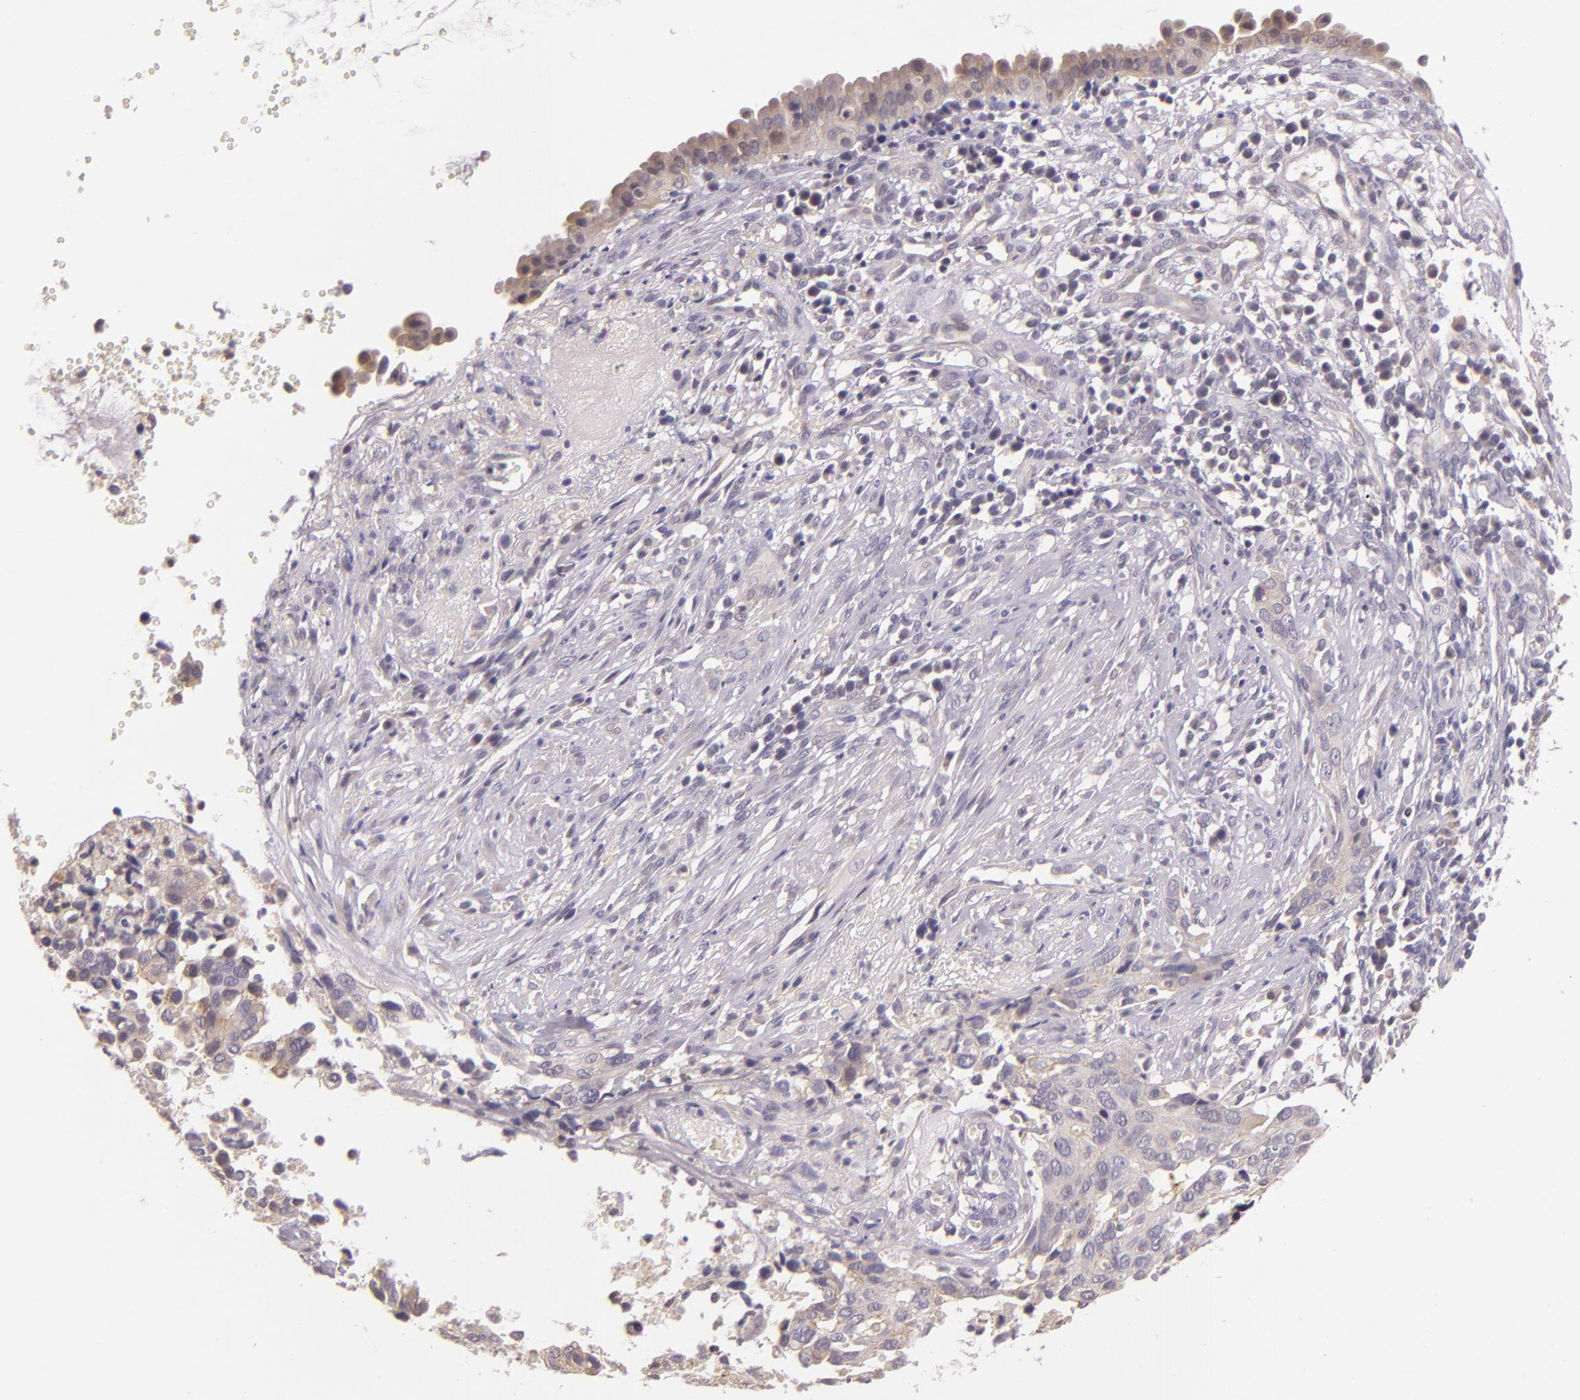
{"staining": {"intensity": "weak", "quantity": ">75%", "location": "cytoplasmic/membranous"}, "tissue": "cervical cancer", "cell_type": "Tumor cells", "image_type": "cancer", "snomed": [{"axis": "morphology", "description": "Normal tissue, NOS"}, {"axis": "morphology", "description": "Squamous cell carcinoma, NOS"}, {"axis": "topography", "description": "Cervix"}], "caption": "Tumor cells display low levels of weak cytoplasmic/membranous staining in approximately >75% of cells in human cervical squamous cell carcinoma.", "gene": "ARMH4", "patient": {"sex": "female", "age": 45}}